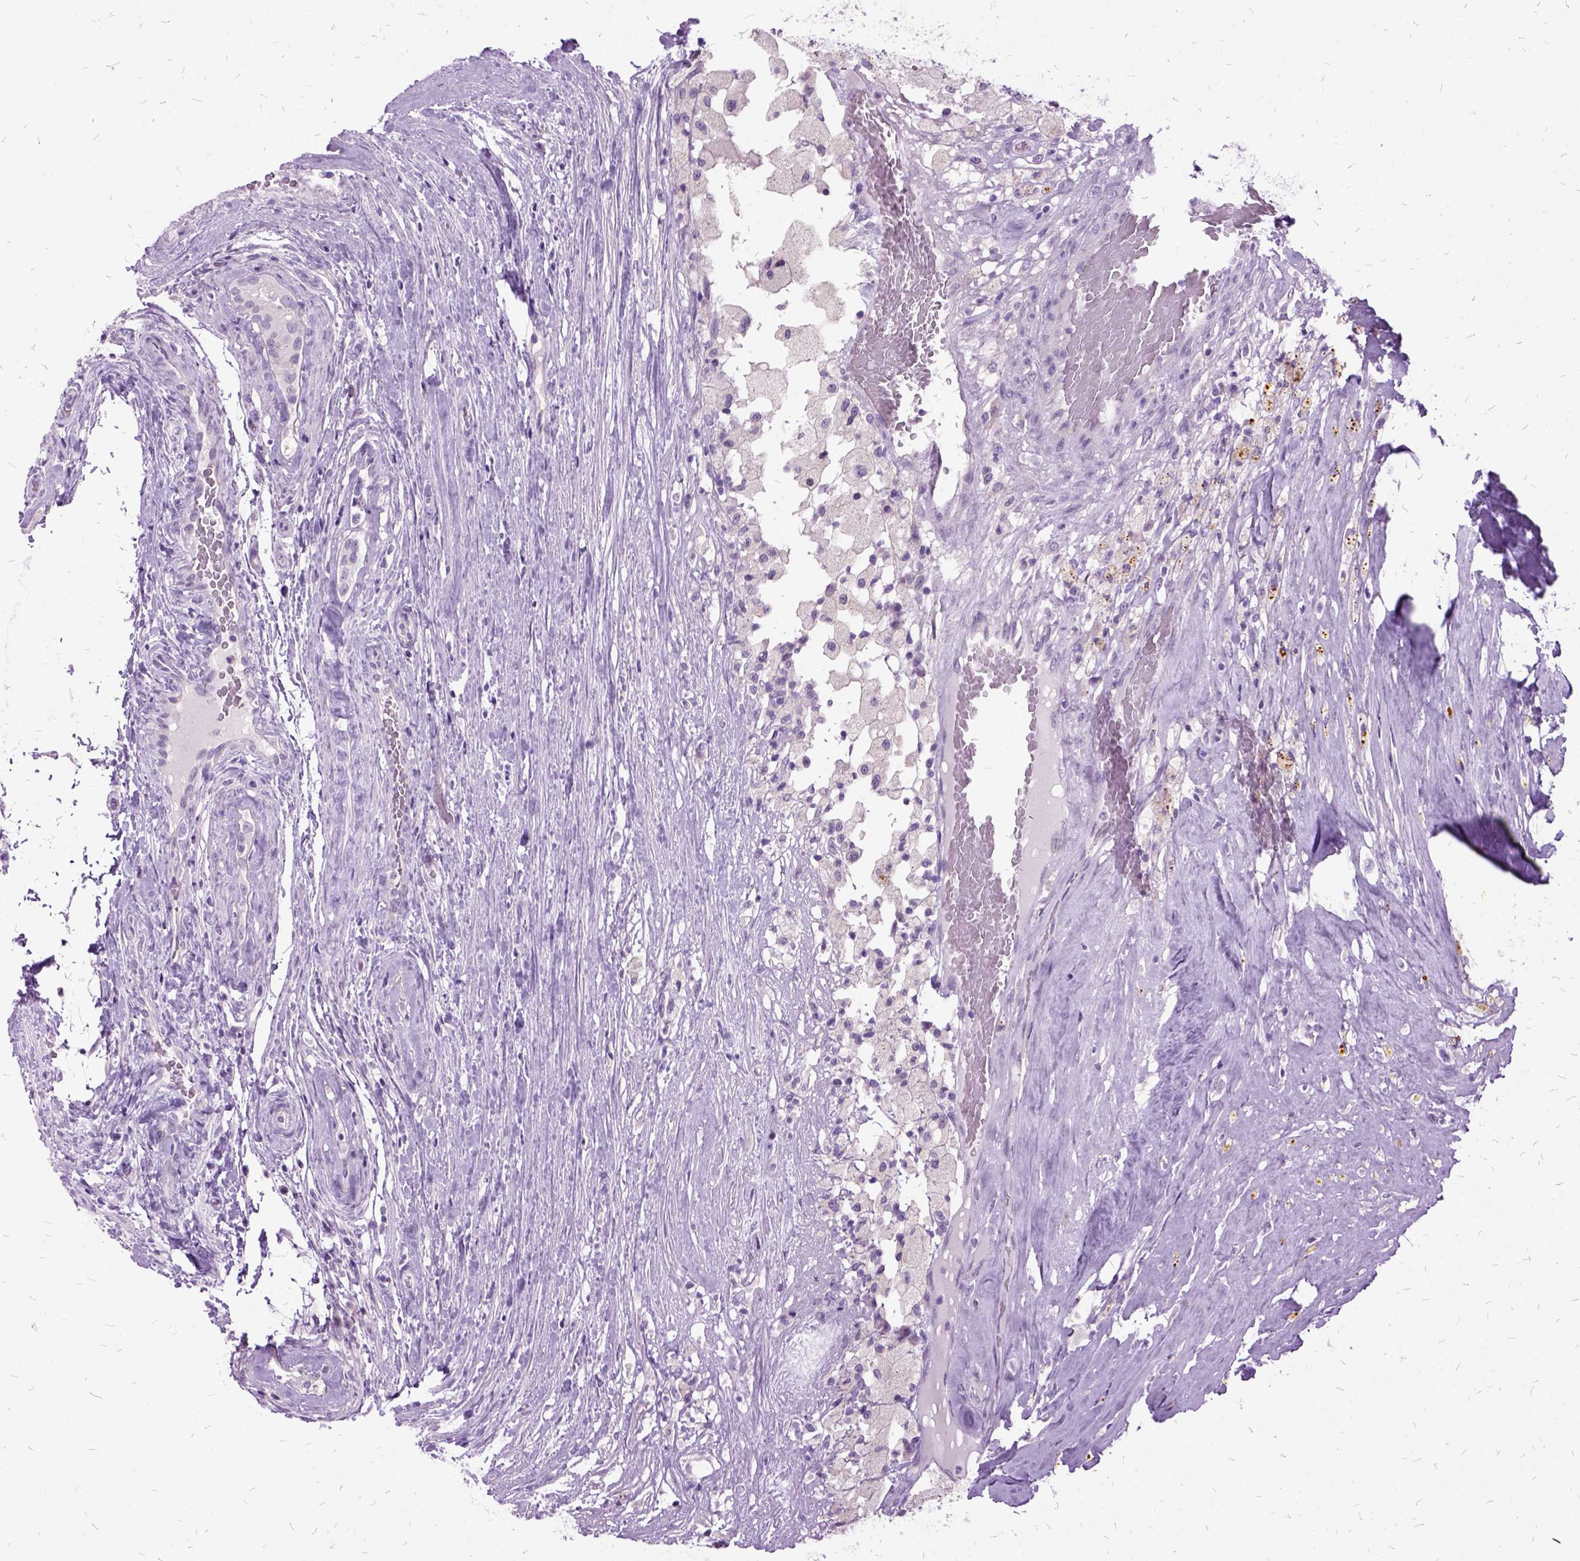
{"staining": {"intensity": "negative", "quantity": "none", "location": "none"}, "tissue": "testis cancer", "cell_type": "Tumor cells", "image_type": "cancer", "snomed": [{"axis": "morphology", "description": "Seminoma, NOS"}, {"axis": "morphology", "description": "Carcinoma, Embryonal, NOS"}, {"axis": "topography", "description": "Testis"}], "caption": "This photomicrograph is of embryonal carcinoma (testis) stained with immunohistochemistry to label a protein in brown with the nuclei are counter-stained blue. There is no staining in tumor cells.", "gene": "MME", "patient": {"sex": "male", "age": 41}}